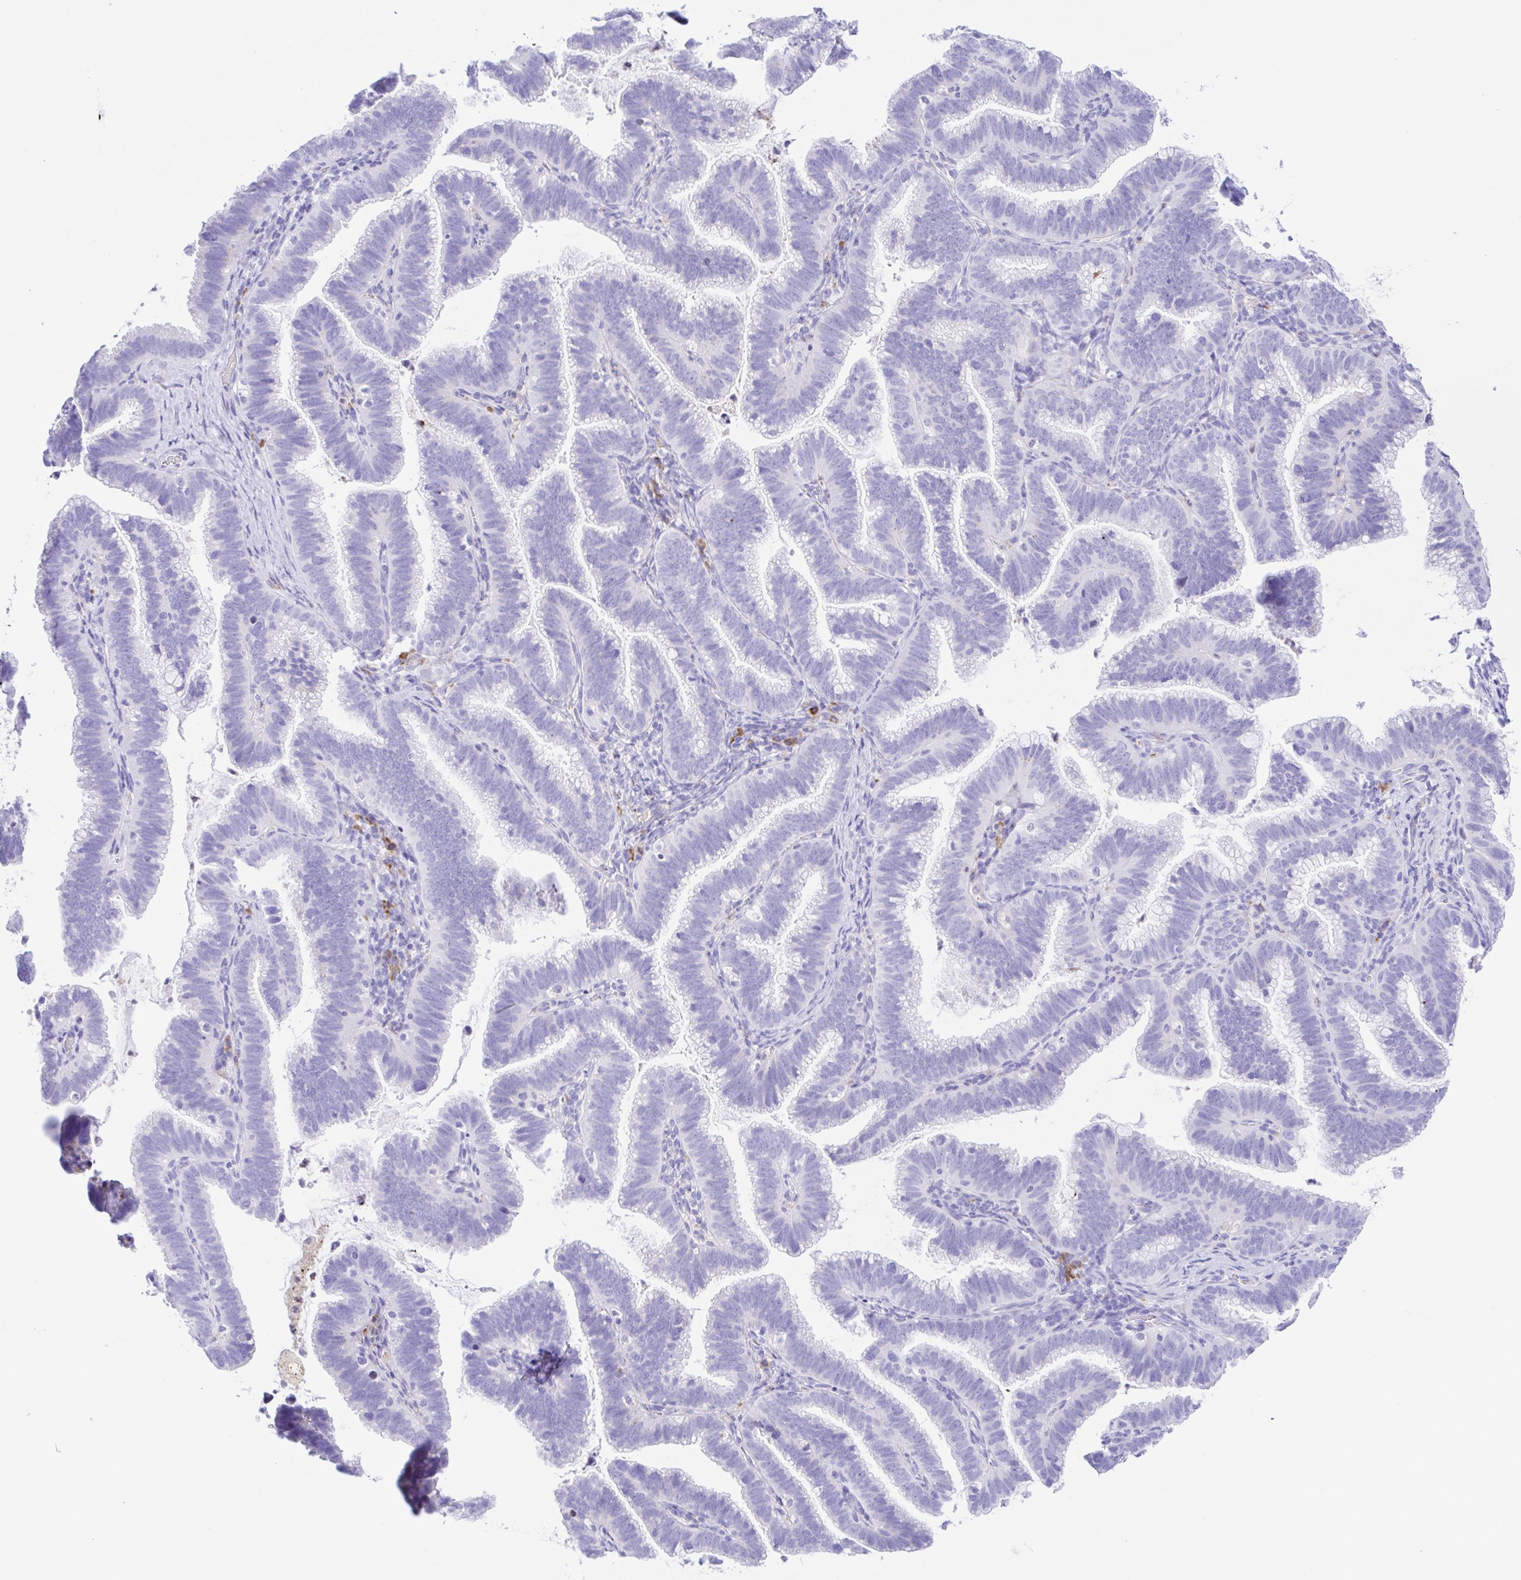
{"staining": {"intensity": "negative", "quantity": "none", "location": "none"}, "tissue": "cervical cancer", "cell_type": "Tumor cells", "image_type": "cancer", "snomed": [{"axis": "morphology", "description": "Adenocarcinoma, NOS"}, {"axis": "topography", "description": "Cervix"}], "caption": "Tumor cells show no significant expression in cervical cancer.", "gene": "GPR17", "patient": {"sex": "female", "age": 61}}